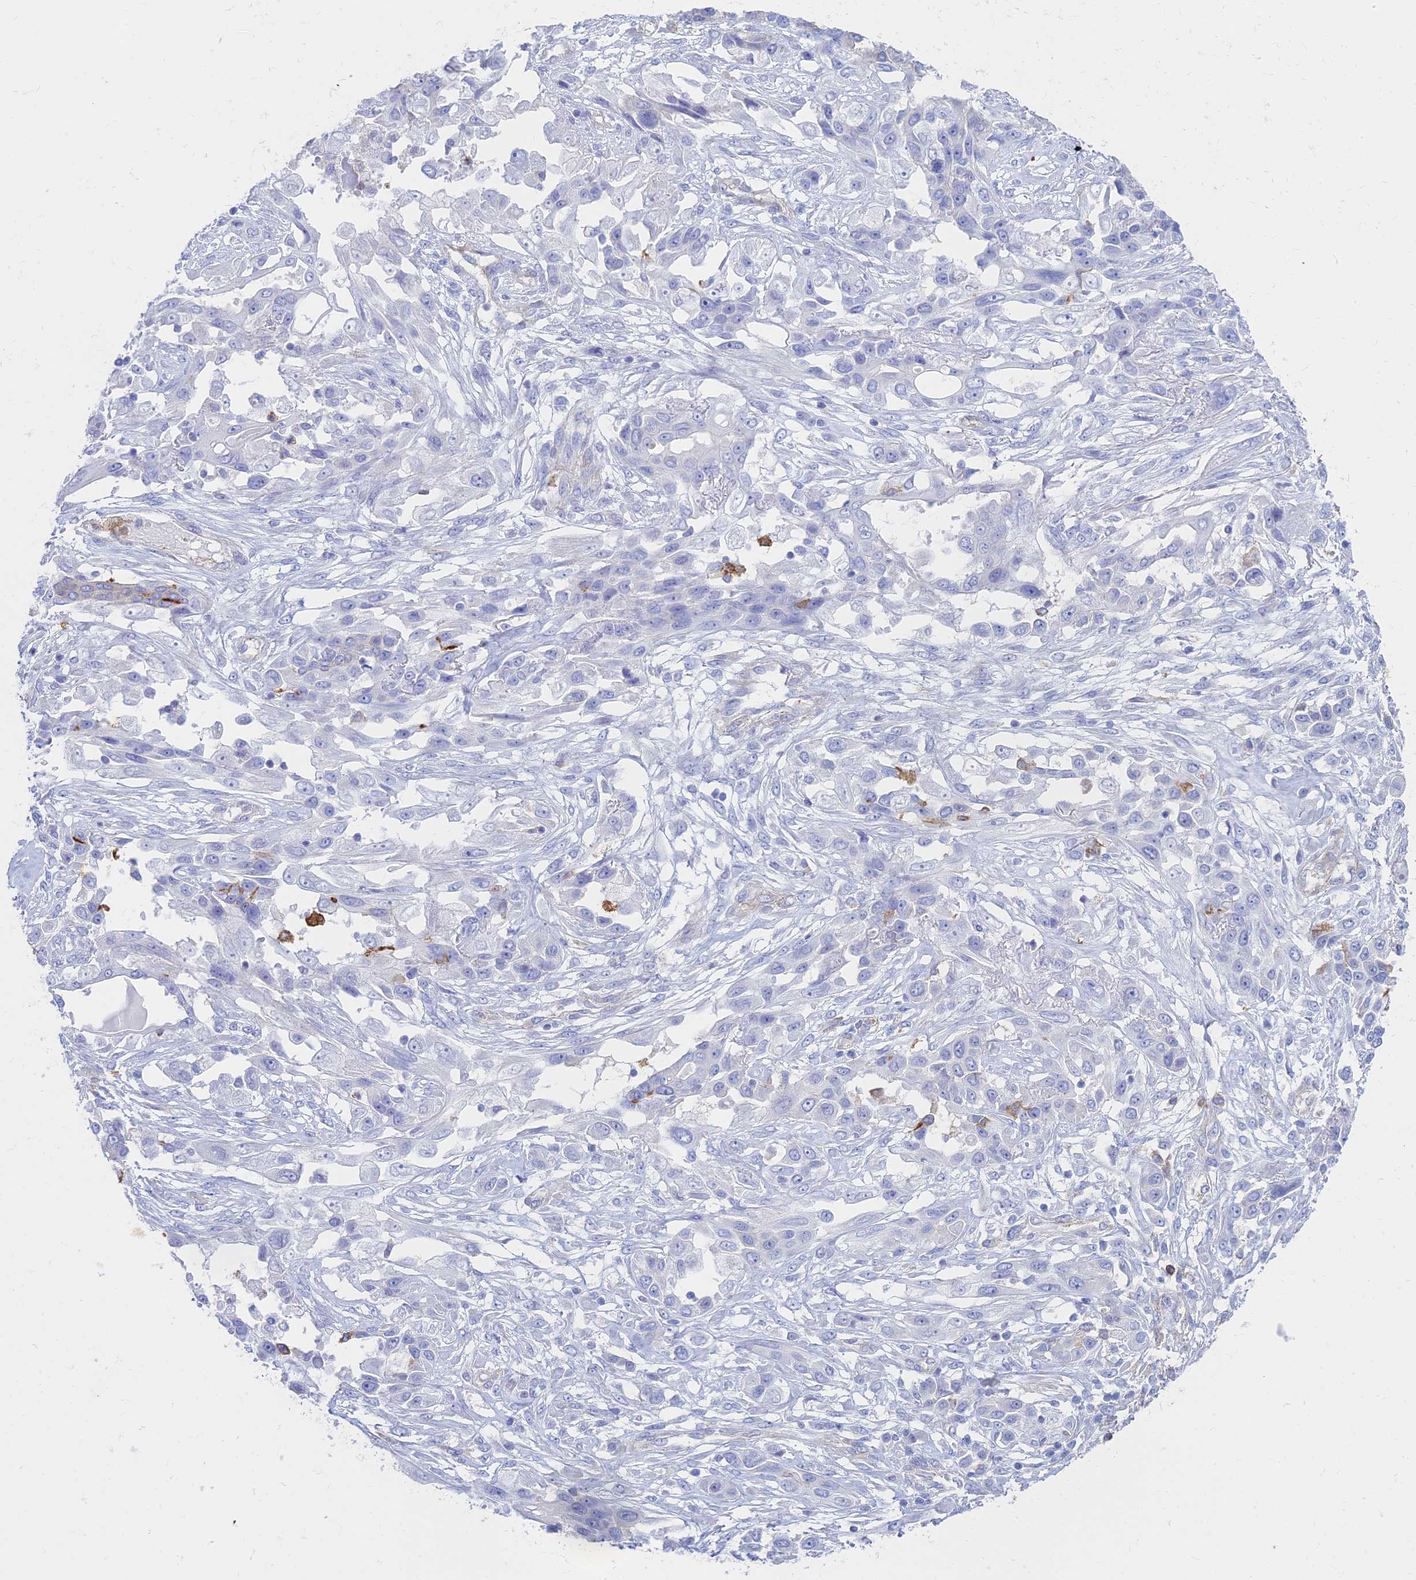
{"staining": {"intensity": "negative", "quantity": "none", "location": "none"}, "tissue": "lung cancer", "cell_type": "Tumor cells", "image_type": "cancer", "snomed": [{"axis": "morphology", "description": "Squamous cell carcinoma, NOS"}, {"axis": "topography", "description": "Lung"}], "caption": "The micrograph shows no significant positivity in tumor cells of lung squamous cell carcinoma.", "gene": "STRN4", "patient": {"sex": "female", "age": 70}}